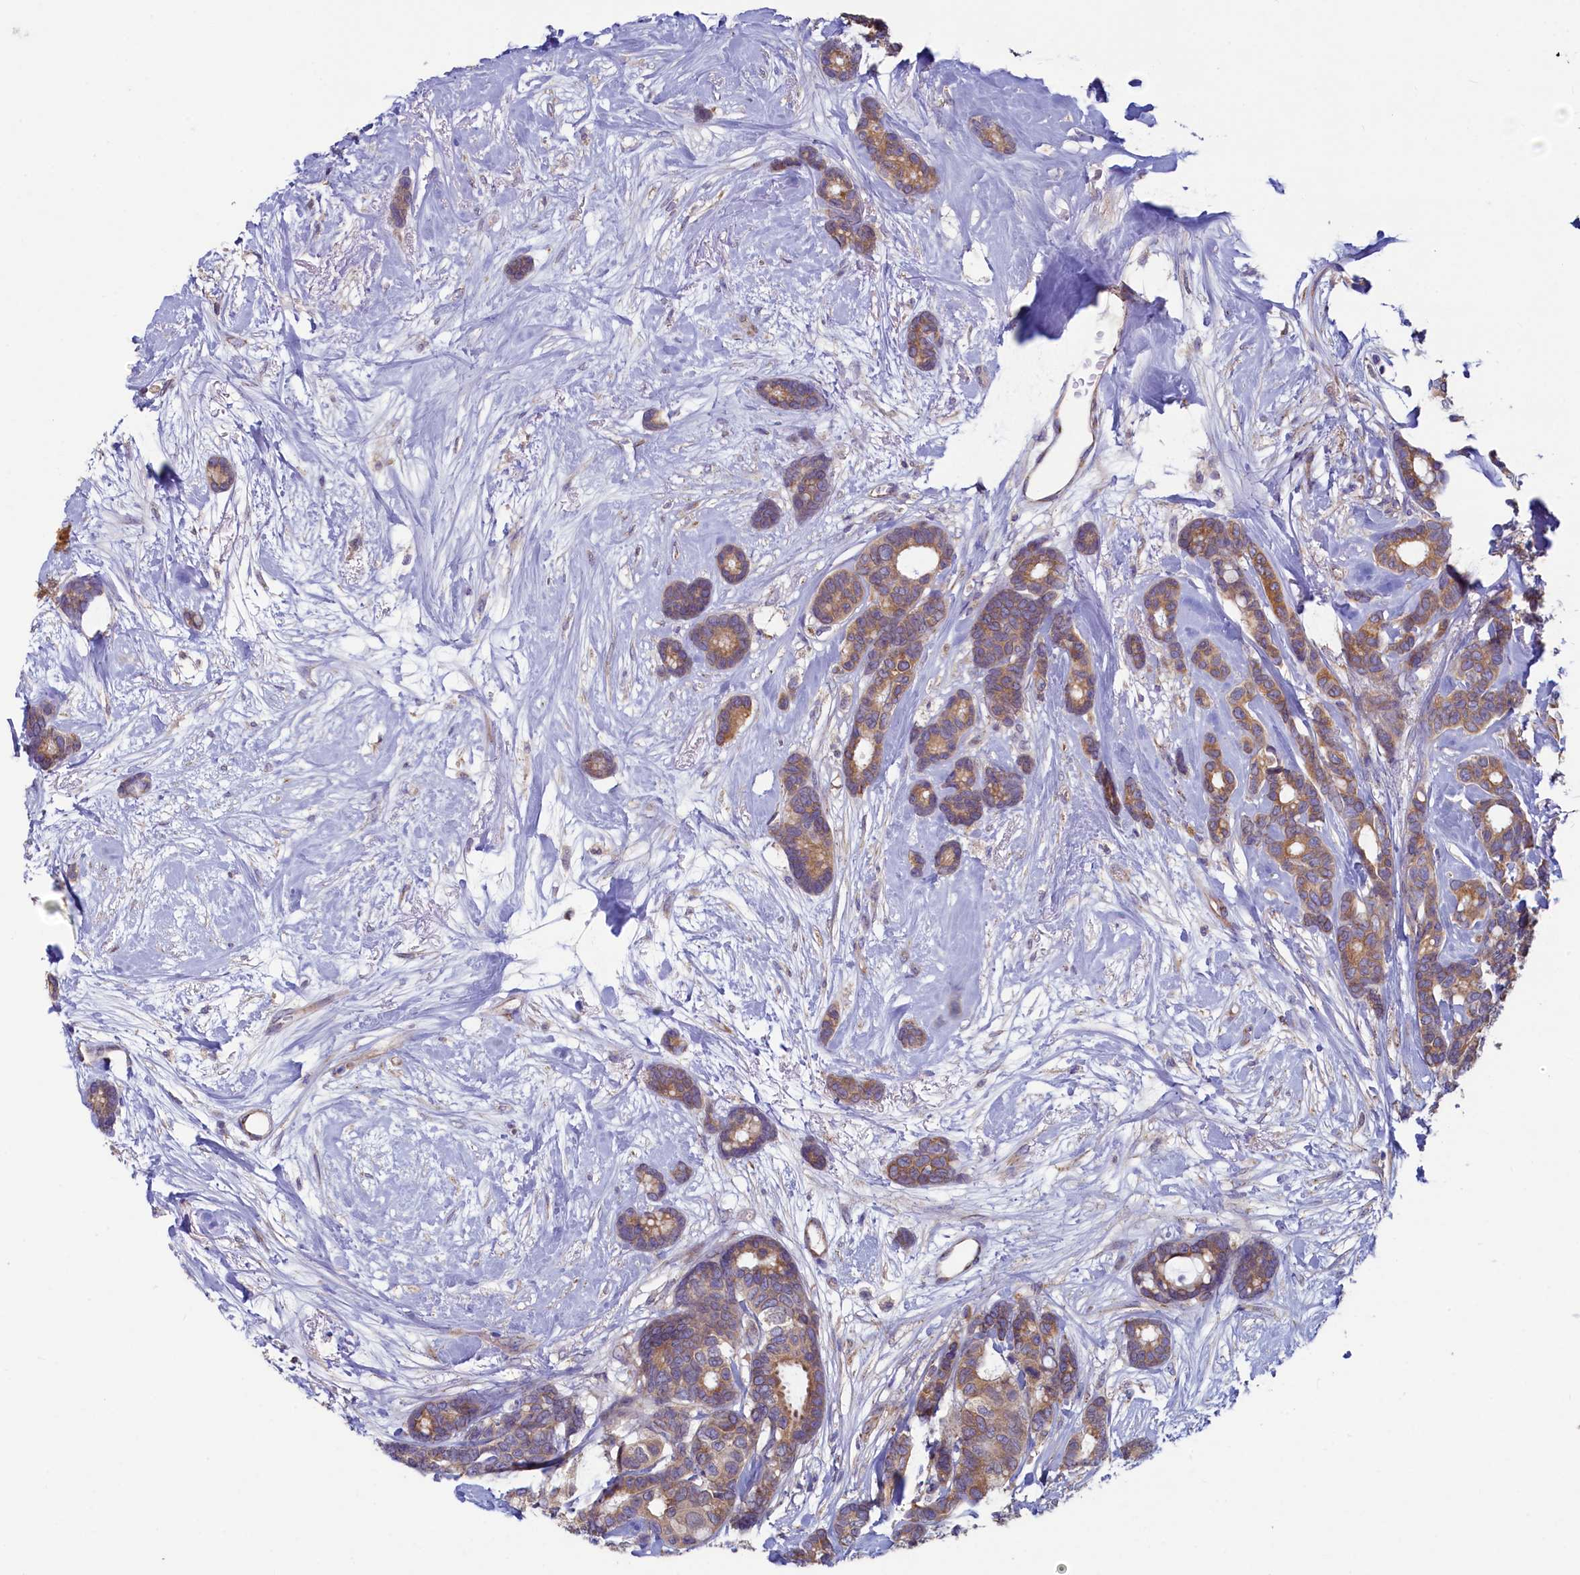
{"staining": {"intensity": "moderate", "quantity": ">75%", "location": "cytoplasmic/membranous"}, "tissue": "breast cancer", "cell_type": "Tumor cells", "image_type": "cancer", "snomed": [{"axis": "morphology", "description": "Duct carcinoma"}, {"axis": "topography", "description": "Breast"}], "caption": "Breast invasive ductal carcinoma was stained to show a protein in brown. There is medium levels of moderate cytoplasmic/membranous positivity in about >75% of tumor cells.", "gene": "SPATA2L", "patient": {"sex": "female", "age": 87}}